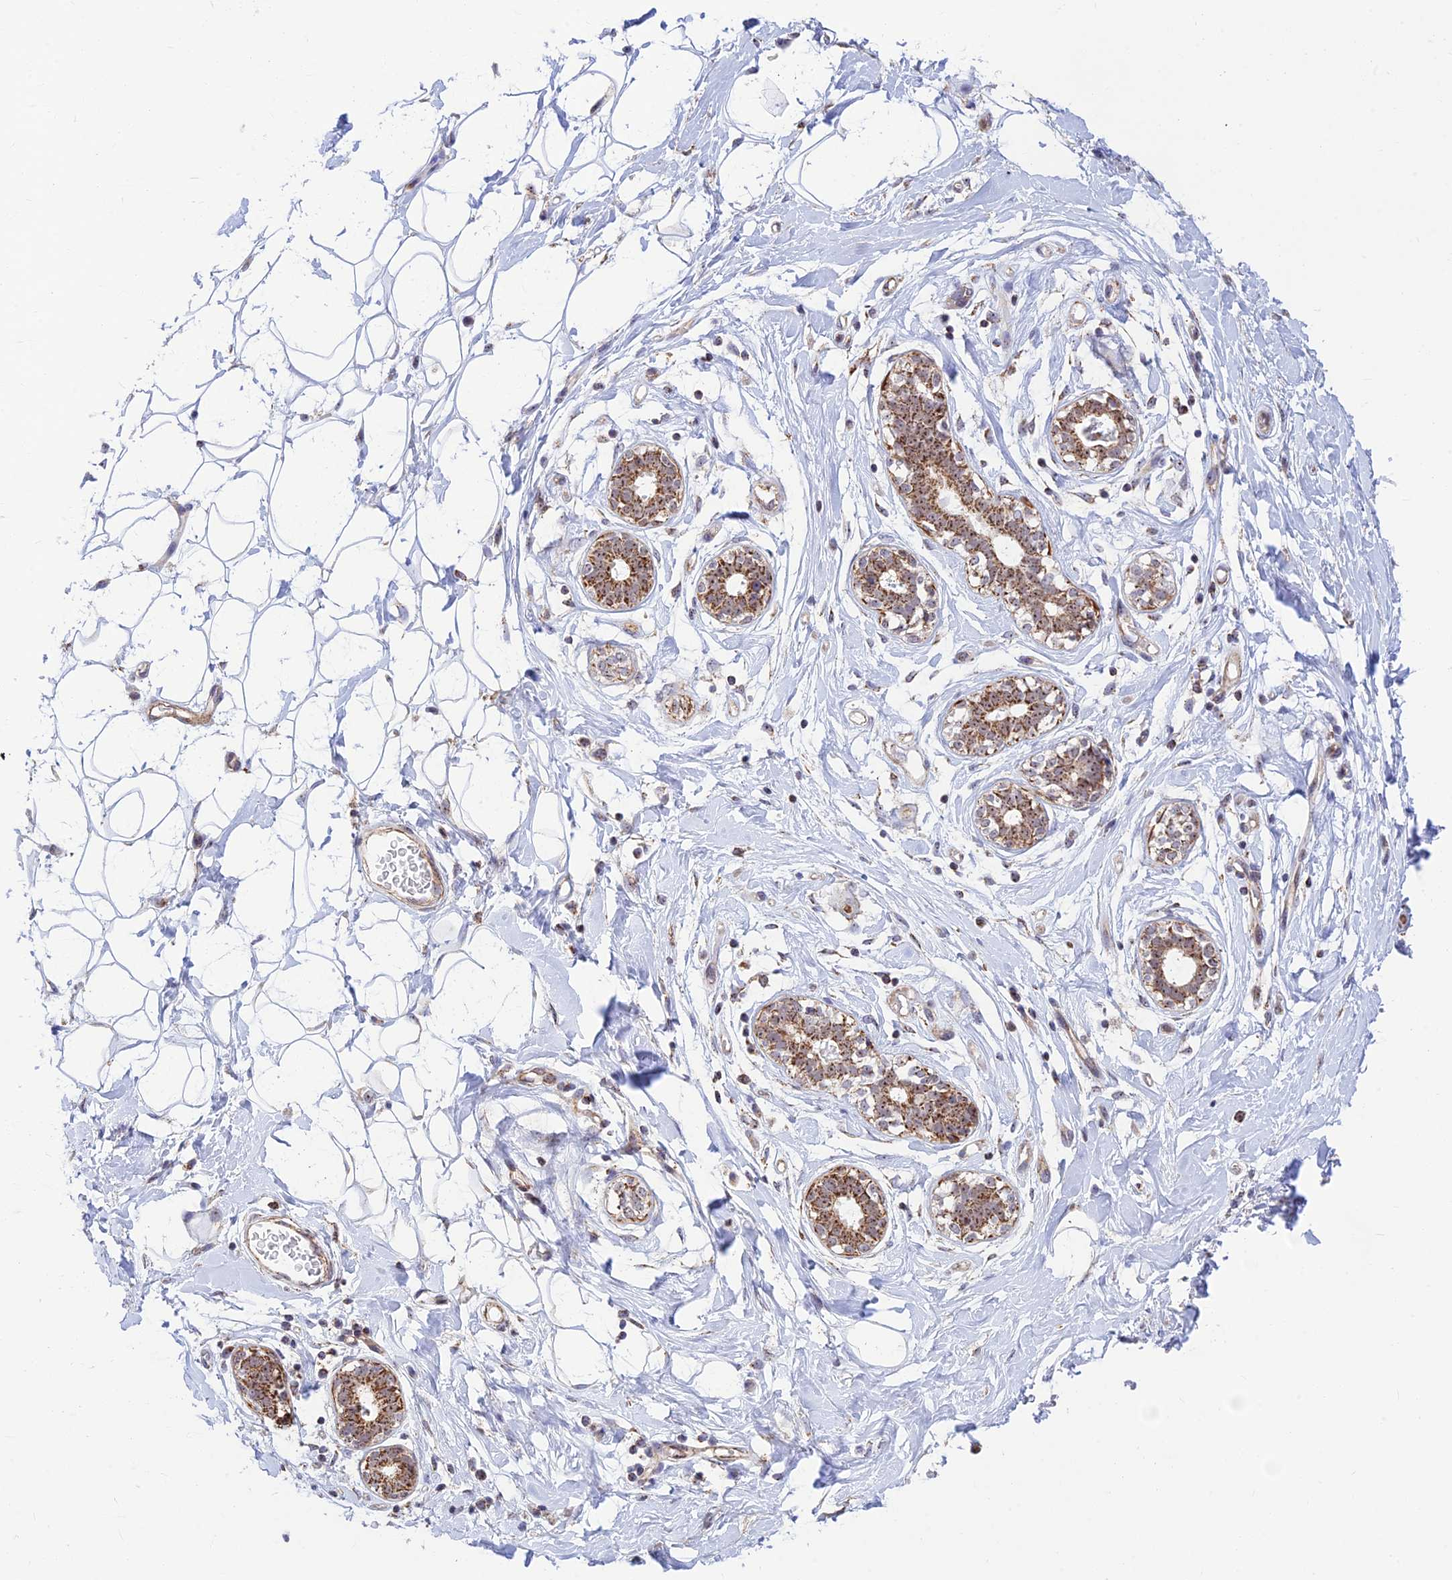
{"staining": {"intensity": "negative", "quantity": "none", "location": "none"}, "tissue": "adipose tissue", "cell_type": "Adipocytes", "image_type": "normal", "snomed": [{"axis": "morphology", "description": "Normal tissue, NOS"}, {"axis": "topography", "description": "Breast"}], "caption": "Immunohistochemical staining of benign adipose tissue reveals no significant positivity in adipocytes. (DAB immunohistochemistry (IHC) with hematoxylin counter stain).", "gene": "POLR1G", "patient": {"sex": "female", "age": 26}}